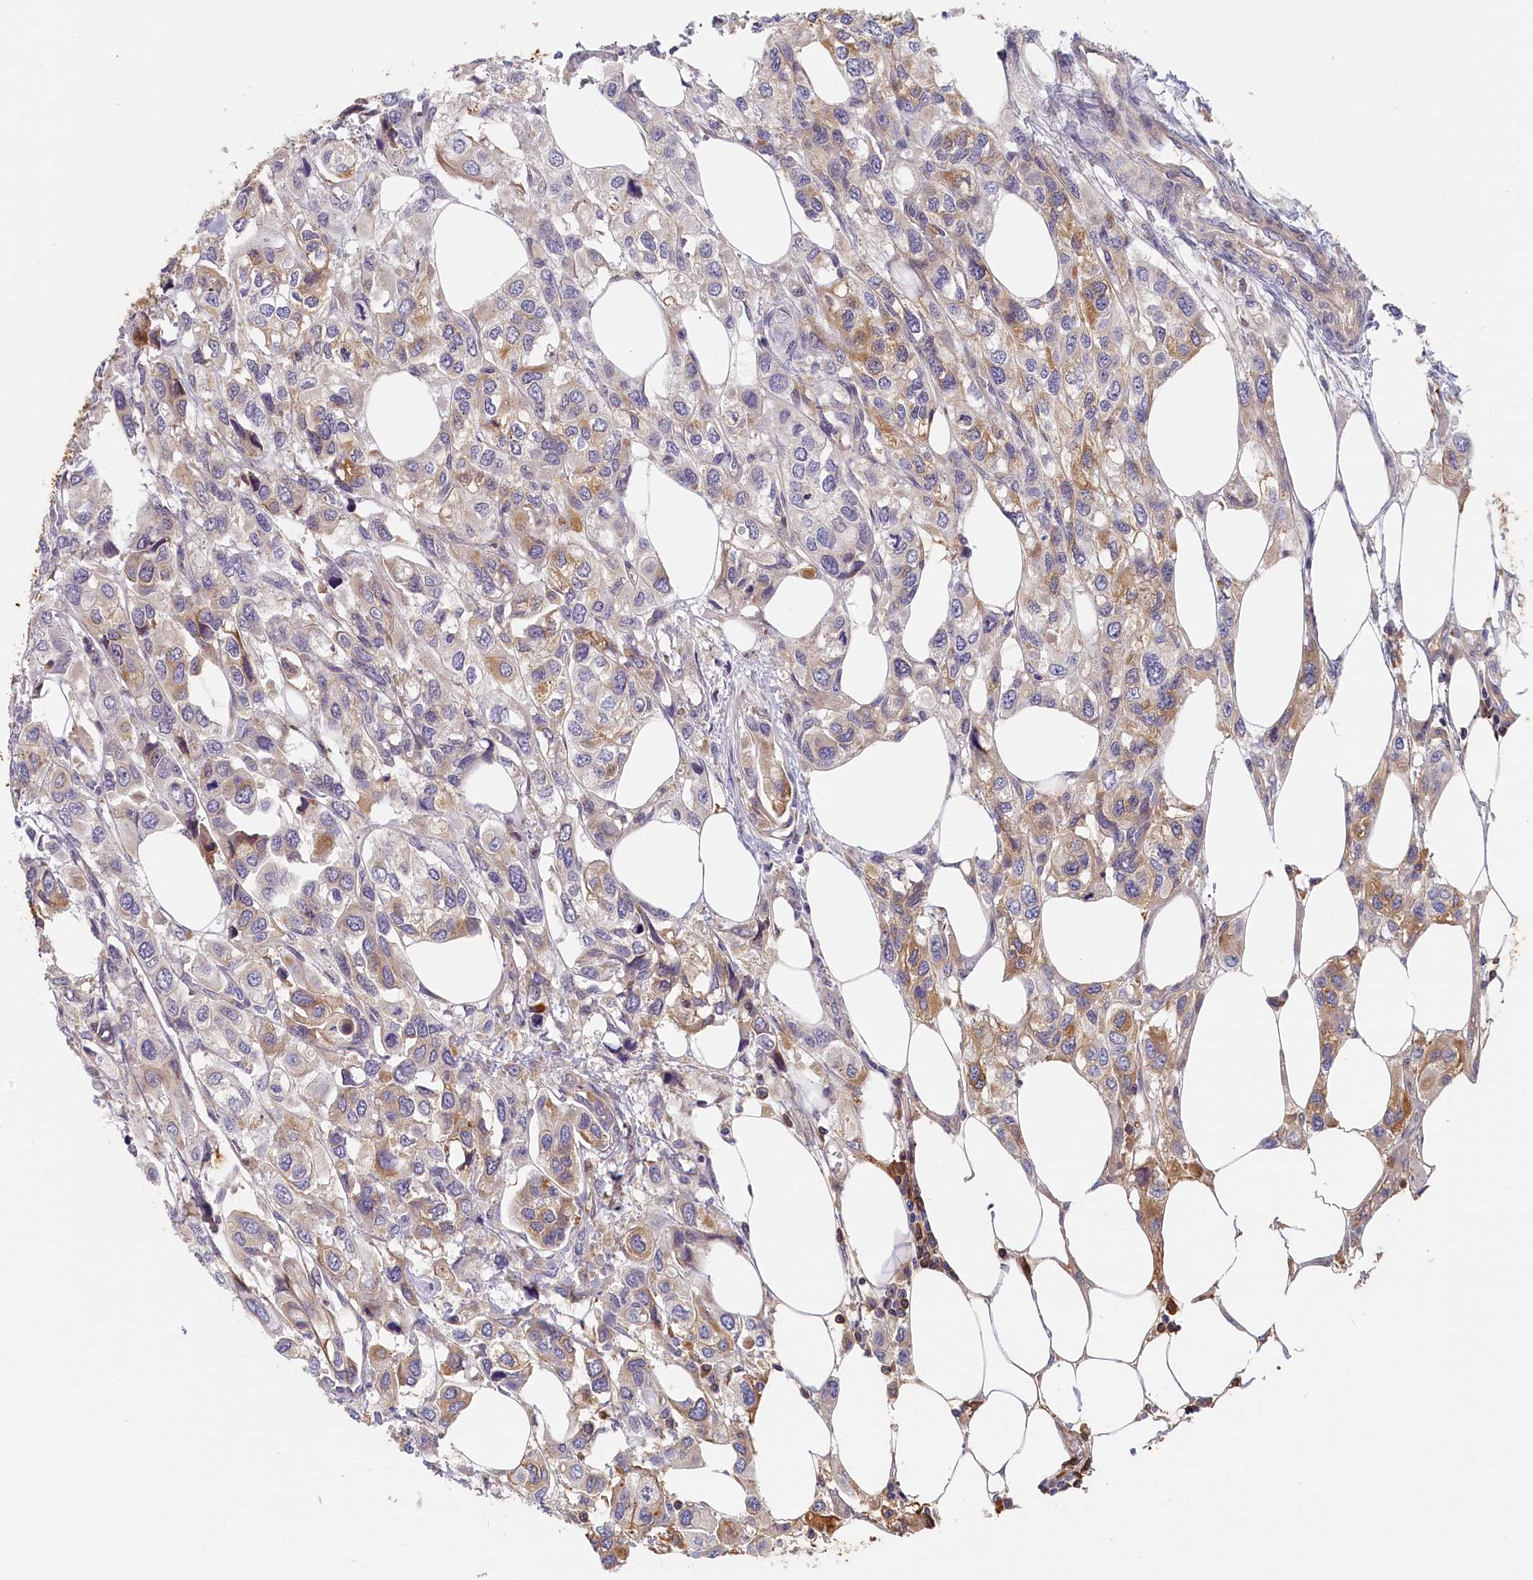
{"staining": {"intensity": "moderate", "quantity": "<25%", "location": "cytoplasmic/membranous"}, "tissue": "urothelial cancer", "cell_type": "Tumor cells", "image_type": "cancer", "snomed": [{"axis": "morphology", "description": "Urothelial carcinoma, High grade"}, {"axis": "topography", "description": "Urinary bladder"}], "caption": "The histopathology image demonstrates immunohistochemical staining of urothelial cancer. There is moderate cytoplasmic/membranous expression is identified in about <25% of tumor cells.", "gene": "STX16", "patient": {"sex": "male", "age": 67}}